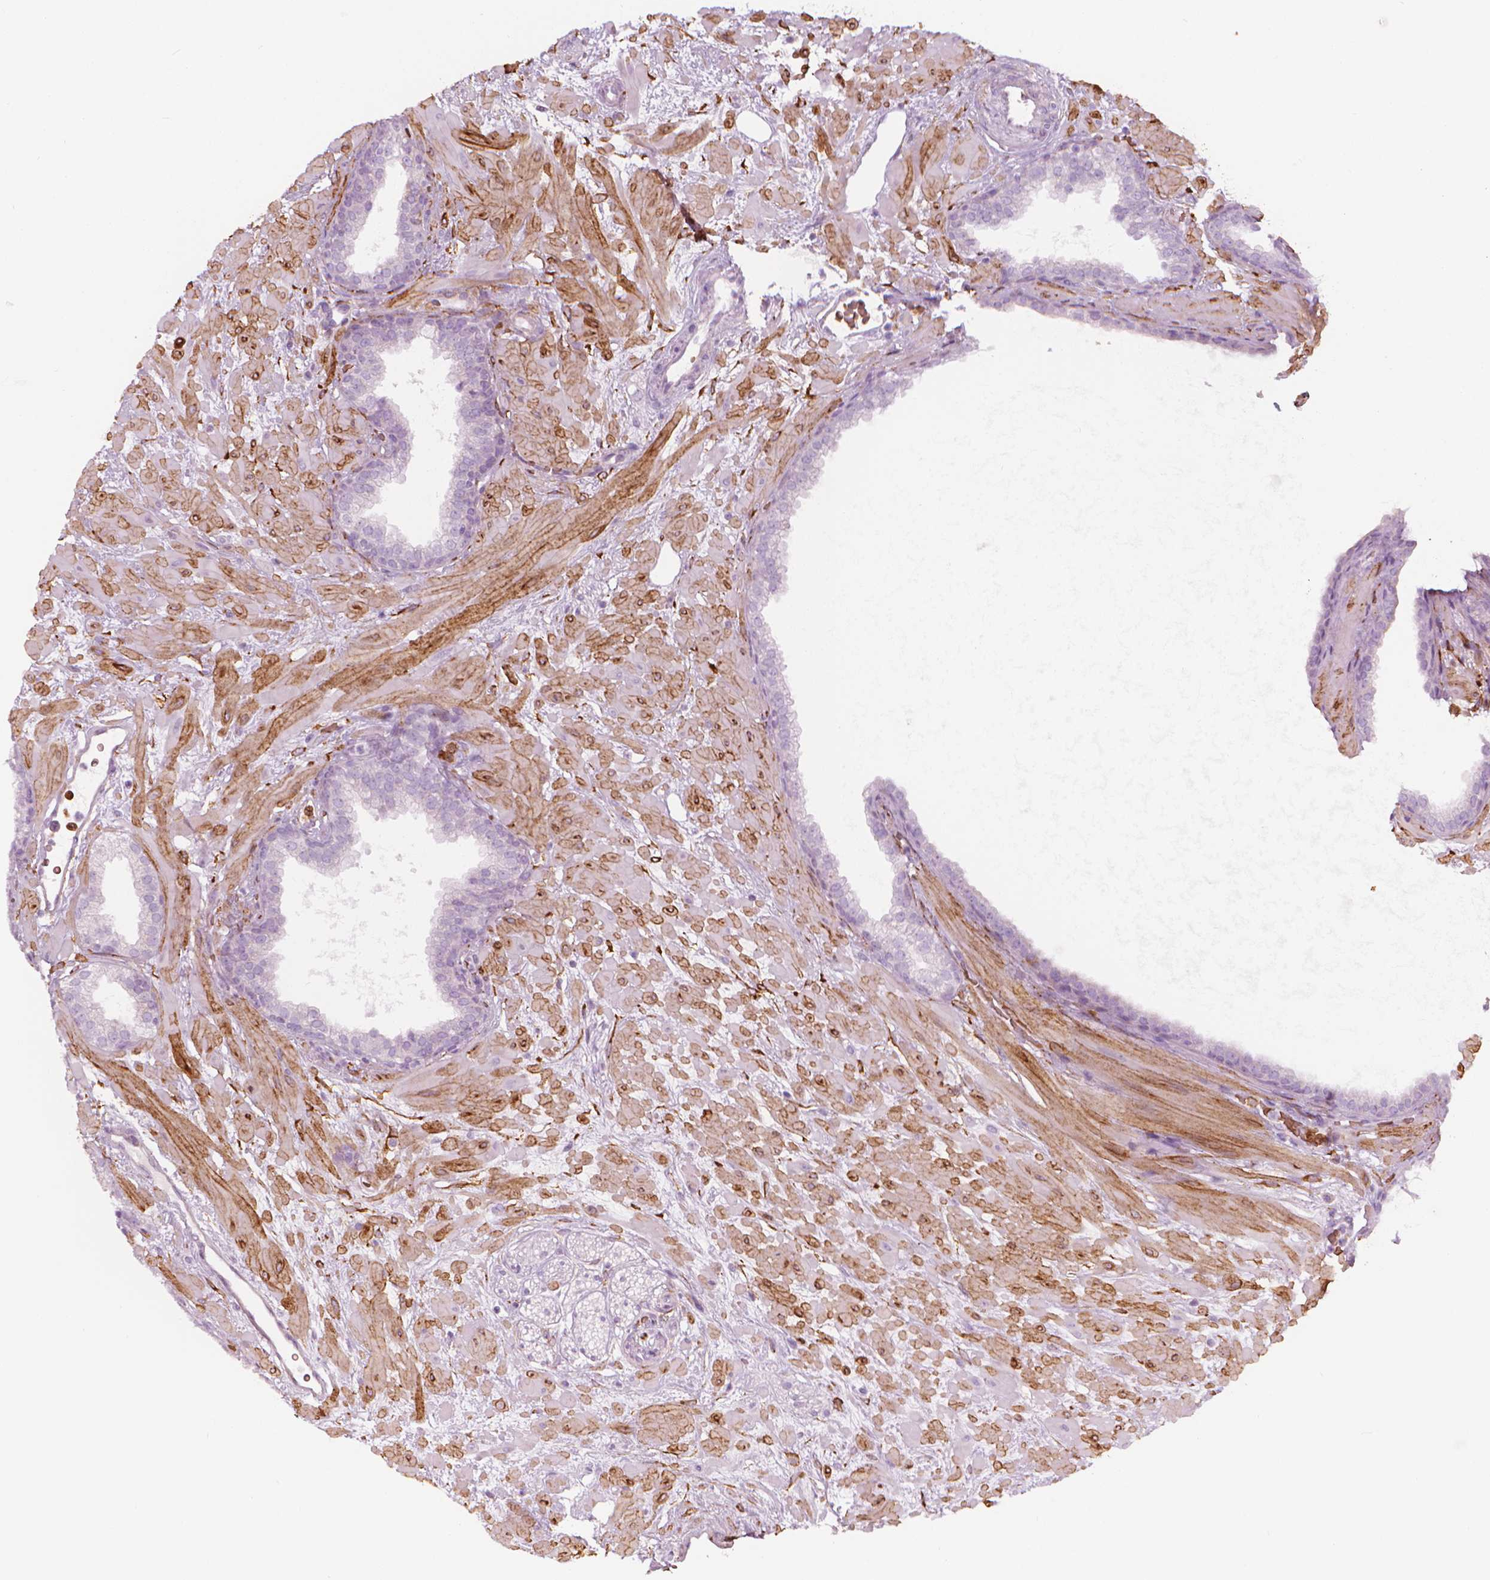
{"staining": {"intensity": "negative", "quantity": "none", "location": "none"}, "tissue": "prostate cancer", "cell_type": "Tumor cells", "image_type": "cancer", "snomed": [{"axis": "morphology", "description": "Adenocarcinoma, Low grade"}, {"axis": "topography", "description": "Prostate"}], "caption": "Image shows no protein positivity in tumor cells of prostate cancer tissue.", "gene": "CES1", "patient": {"sex": "male", "age": 68}}